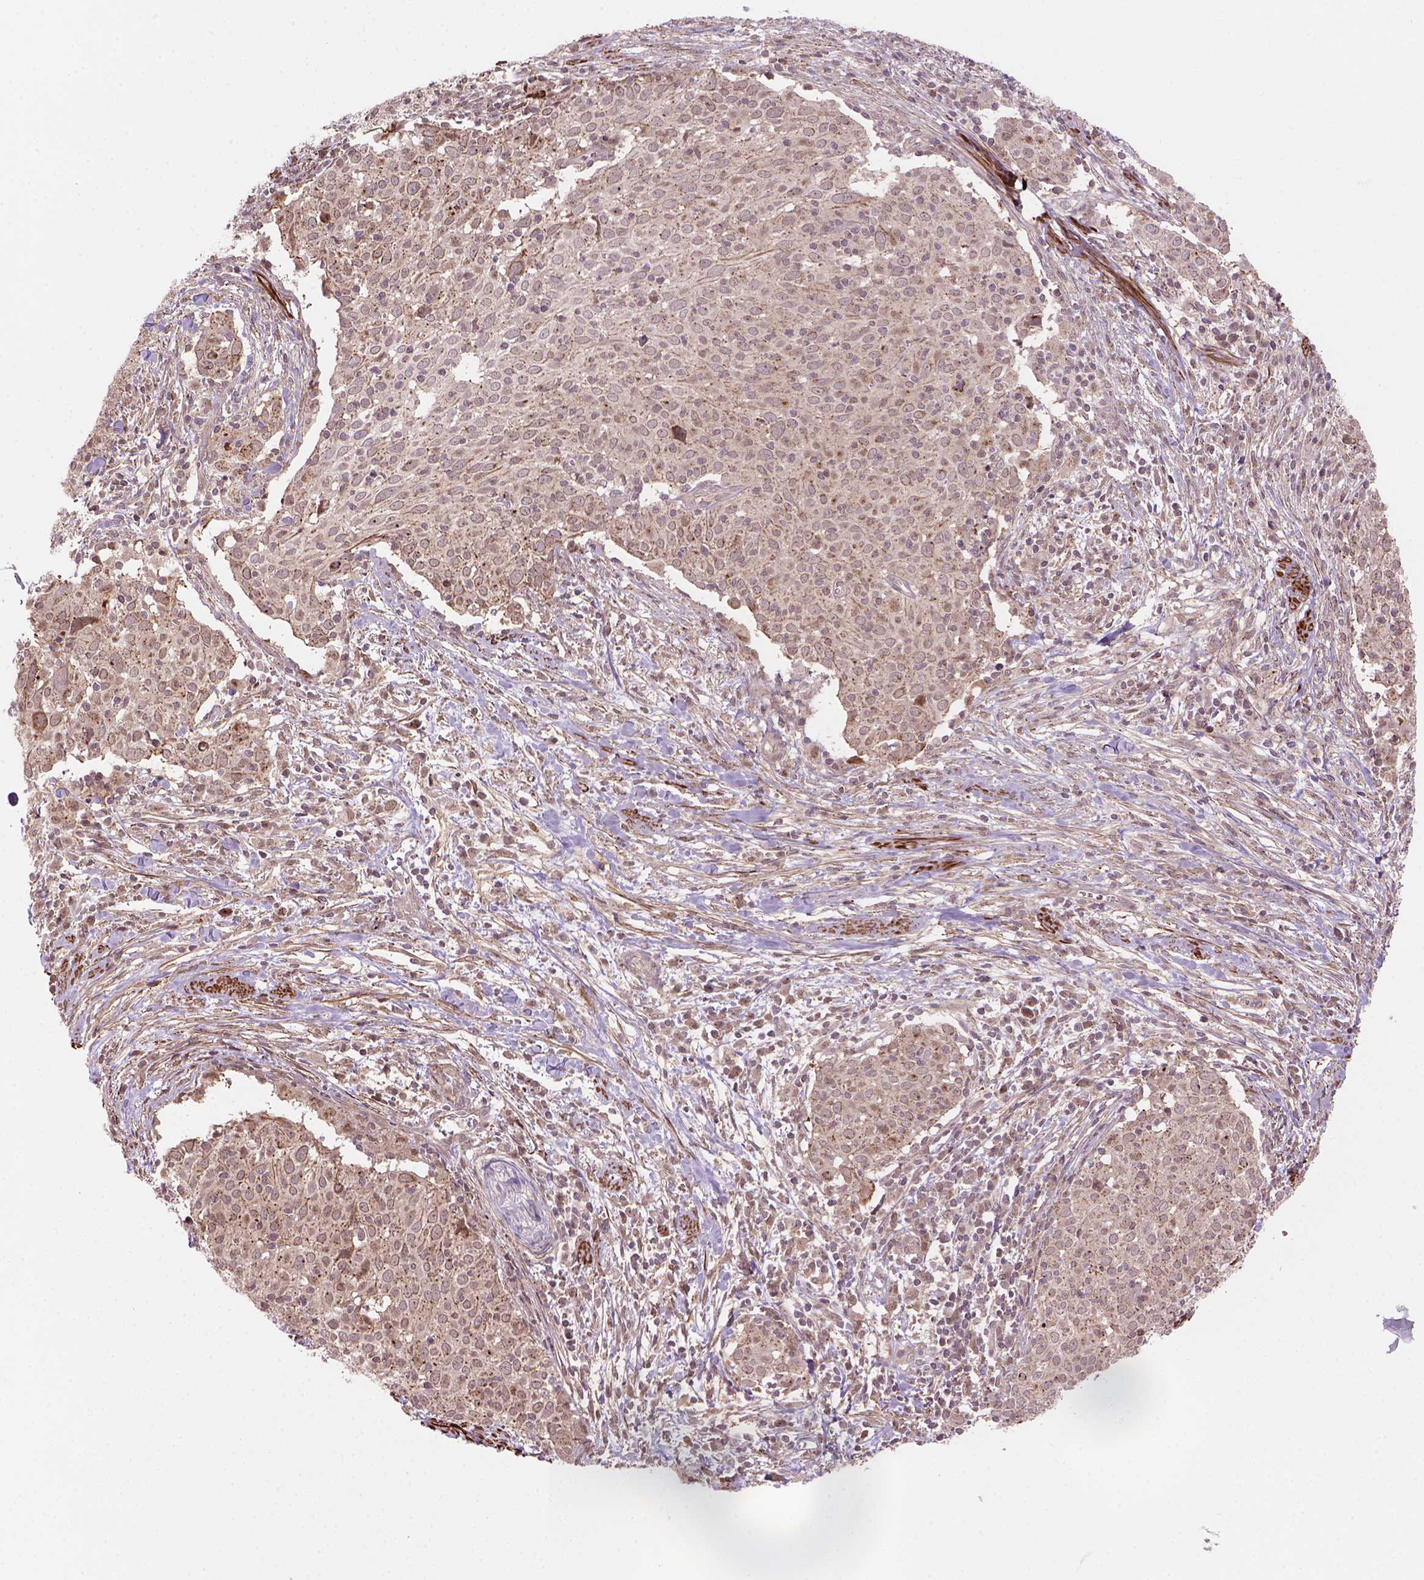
{"staining": {"intensity": "weak", "quantity": ">75%", "location": "cytoplasmic/membranous,nuclear"}, "tissue": "cervical cancer", "cell_type": "Tumor cells", "image_type": "cancer", "snomed": [{"axis": "morphology", "description": "Squamous cell carcinoma, NOS"}, {"axis": "topography", "description": "Cervix"}], "caption": "Cervical cancer (squamous cell carcinoma) stained with a brown dye demonstrates weak cytoplasmic/membranous and nuclear positive expression in approximately >75% of tumor cells.", "gene": "PSMD11", "patient": {"sex": "female", "age": 39}}